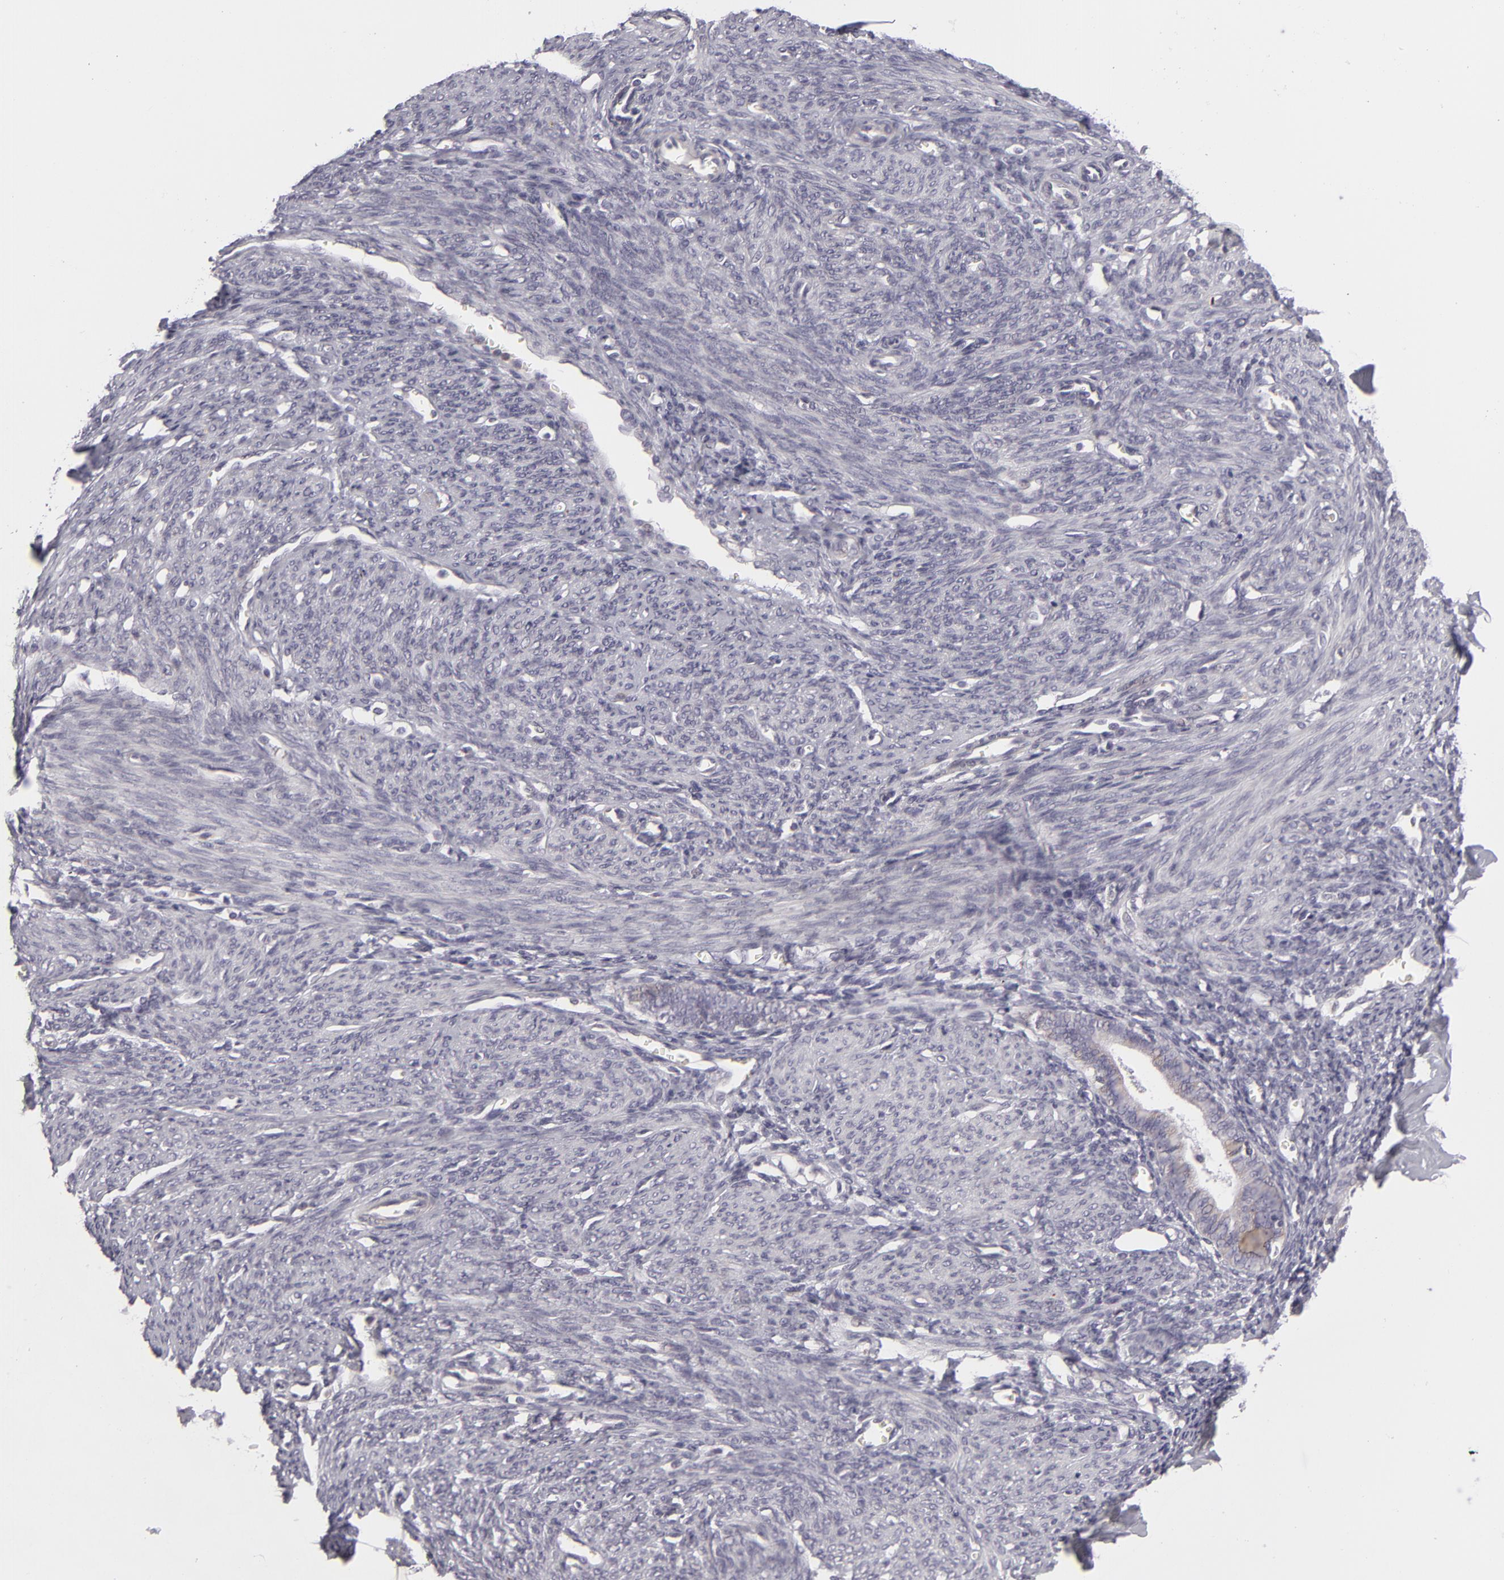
{"staining": {"intensity": "negative", "quantity": "none", "location": "none"}, "tissue": "endometrium", "cell_type": "Cells in endometrial stroma", "image_type": "normal", "snomed": [{"axis": "morphology", "description": "Normal tissue, NOS"}, {"axis": "topography", "description": "Uterus"}], "caption": "Protein analysis of unremarkable endometrium displays no significant positivity in cells in endometrial stroma. The staining was performed using DAB to visualize the protein expression in brown, while the nuclei were stained in blue with hematoxylin (Magnification: 20x).", "gene": "ATP2B3", "patient": {"sex": "female", "age": 83}}